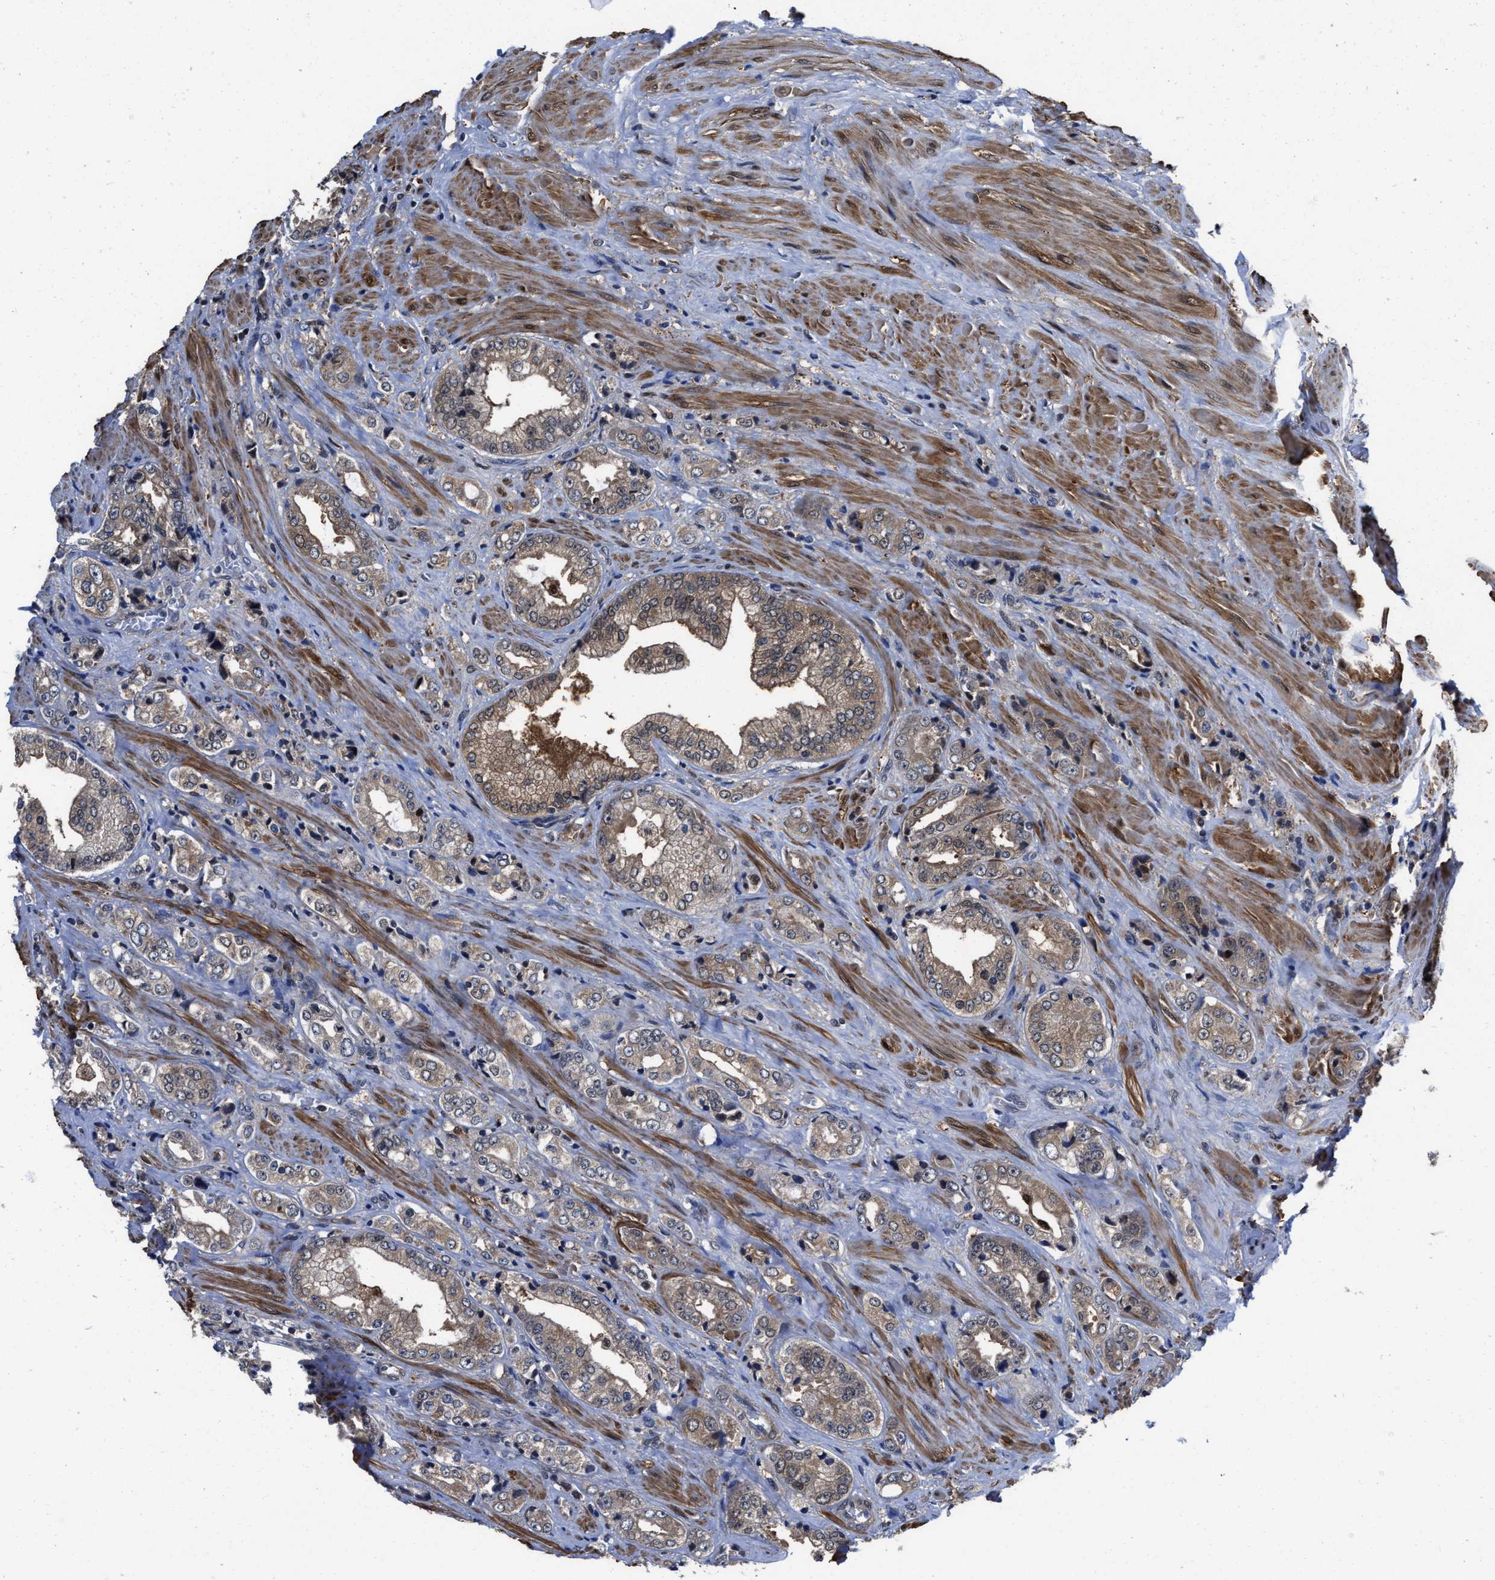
{"staining": {"intensity": "weak", "quantity": ">75%", "location": "cytoplasmic/membranous"}, "tissue": "prostate cancer", "cell_type": "Tumor cells", "image_type": "cancer", "snomed": [{"axis": "morphology", "description": "Adenocarcinoma, High grade"}, {"axis": "topography", "description": "Prostate"}], "caption": "Protein expression analysis of human prostate adenocarcinoma (high-grade) reveals weak cytoplasmic/membranous staining in approximately >75% of tumor cells. (Stains: DAB (3,3'-diaminobenzidine) in brown, nuclei in blue, Microscopy: brightfield microscopy at high magnification).", "gene": "KIF12", "patient": {"sex": "male", "age": 61}}